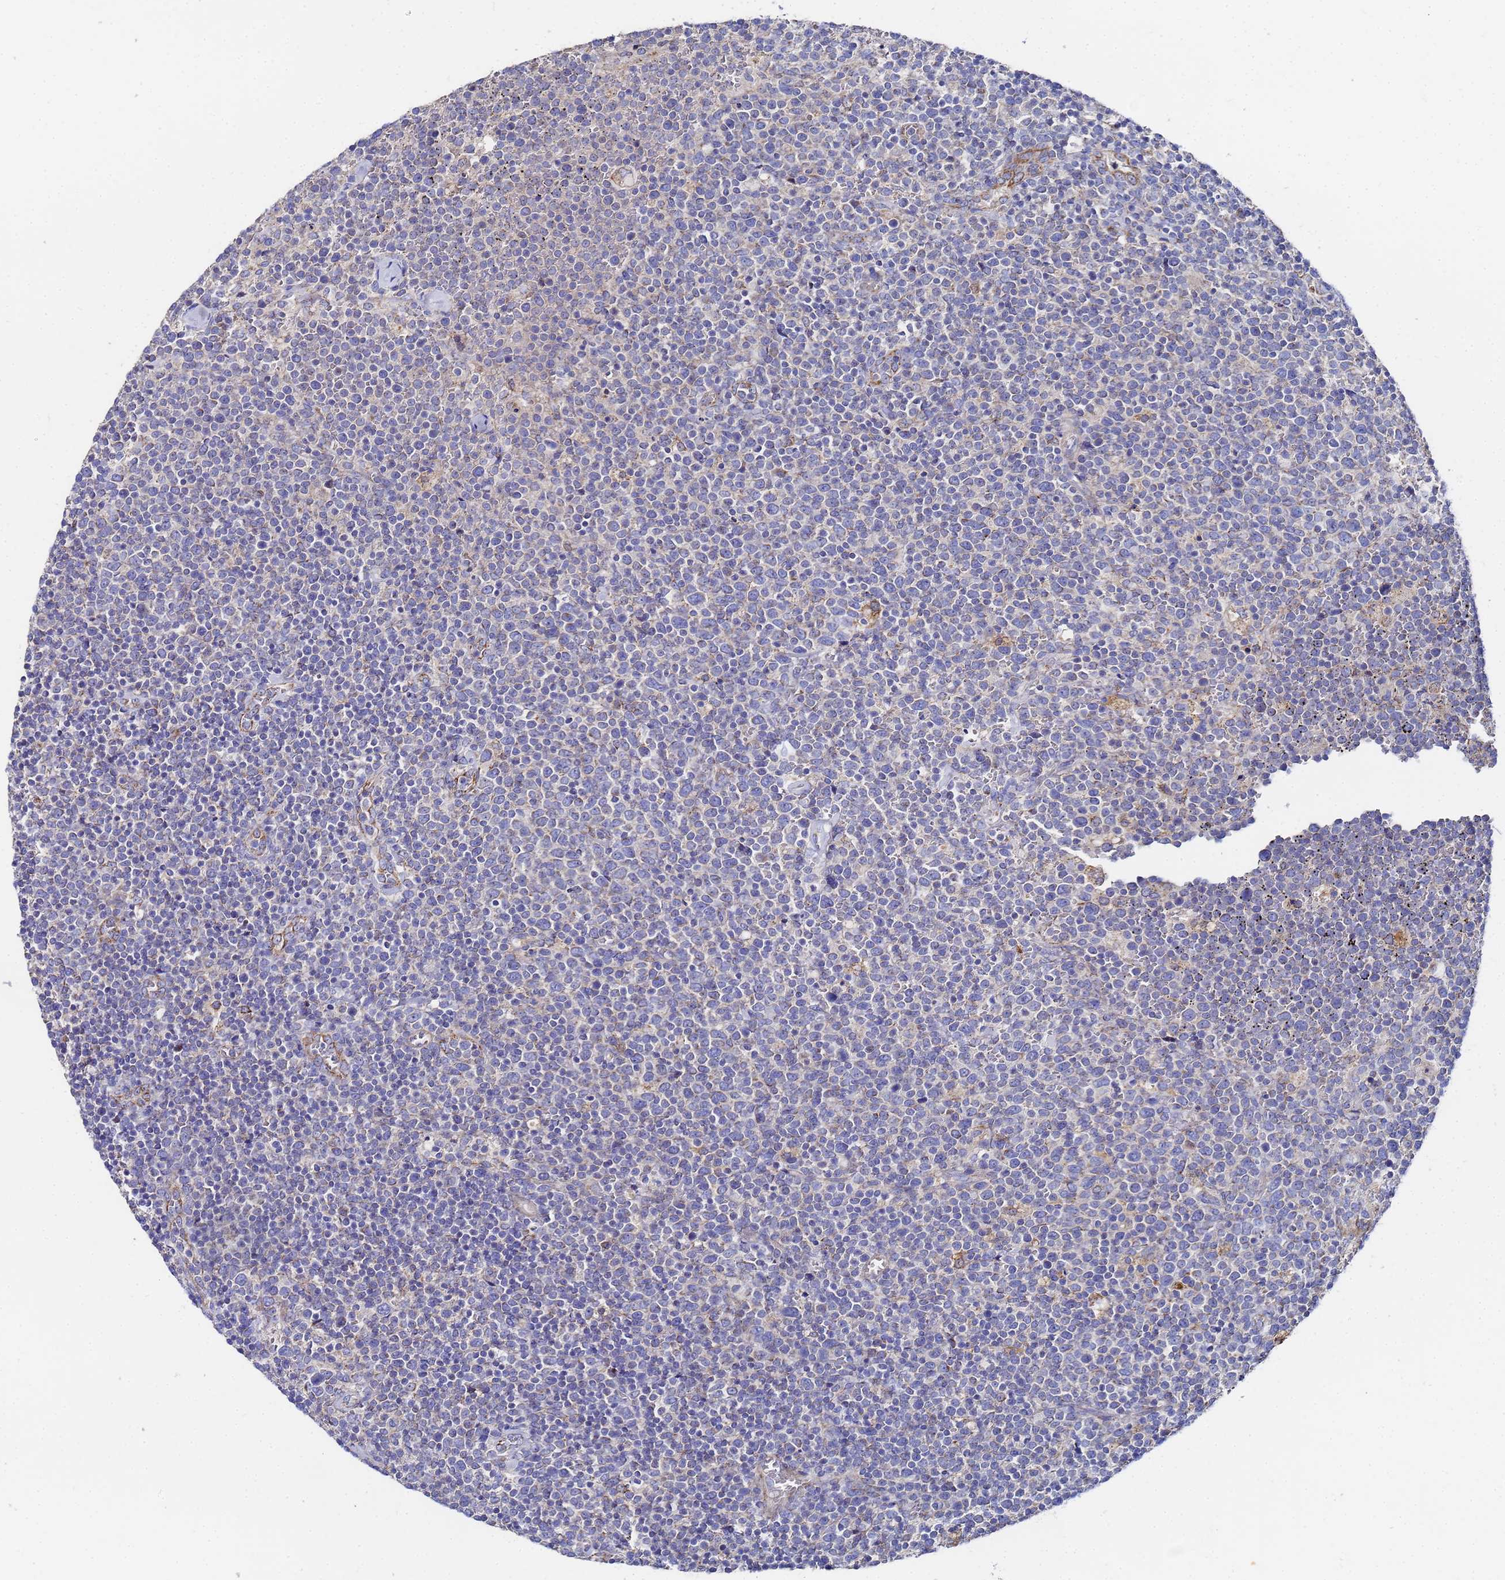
{"staining": {"intensity": "negative", "quantity": "none", "location": "none"}, "tissue": "lymphoma", "cell_type": "Tumor cells", "image_type": "cancer", "snomed": [{"axis": "morphology", "description": "Malignant lymphoma, non-Hodgkin's type, High grade"}, {"axis": "topography", "description": "Lymph node"}], "caption": "High-grade malignant lymphoma, non-Hodgkin's type stained for a protein using IHC demonstrates no positivity tumor cells.", "gene": "FAHD2A", "patient": {"sex": "male", "age": 61}}